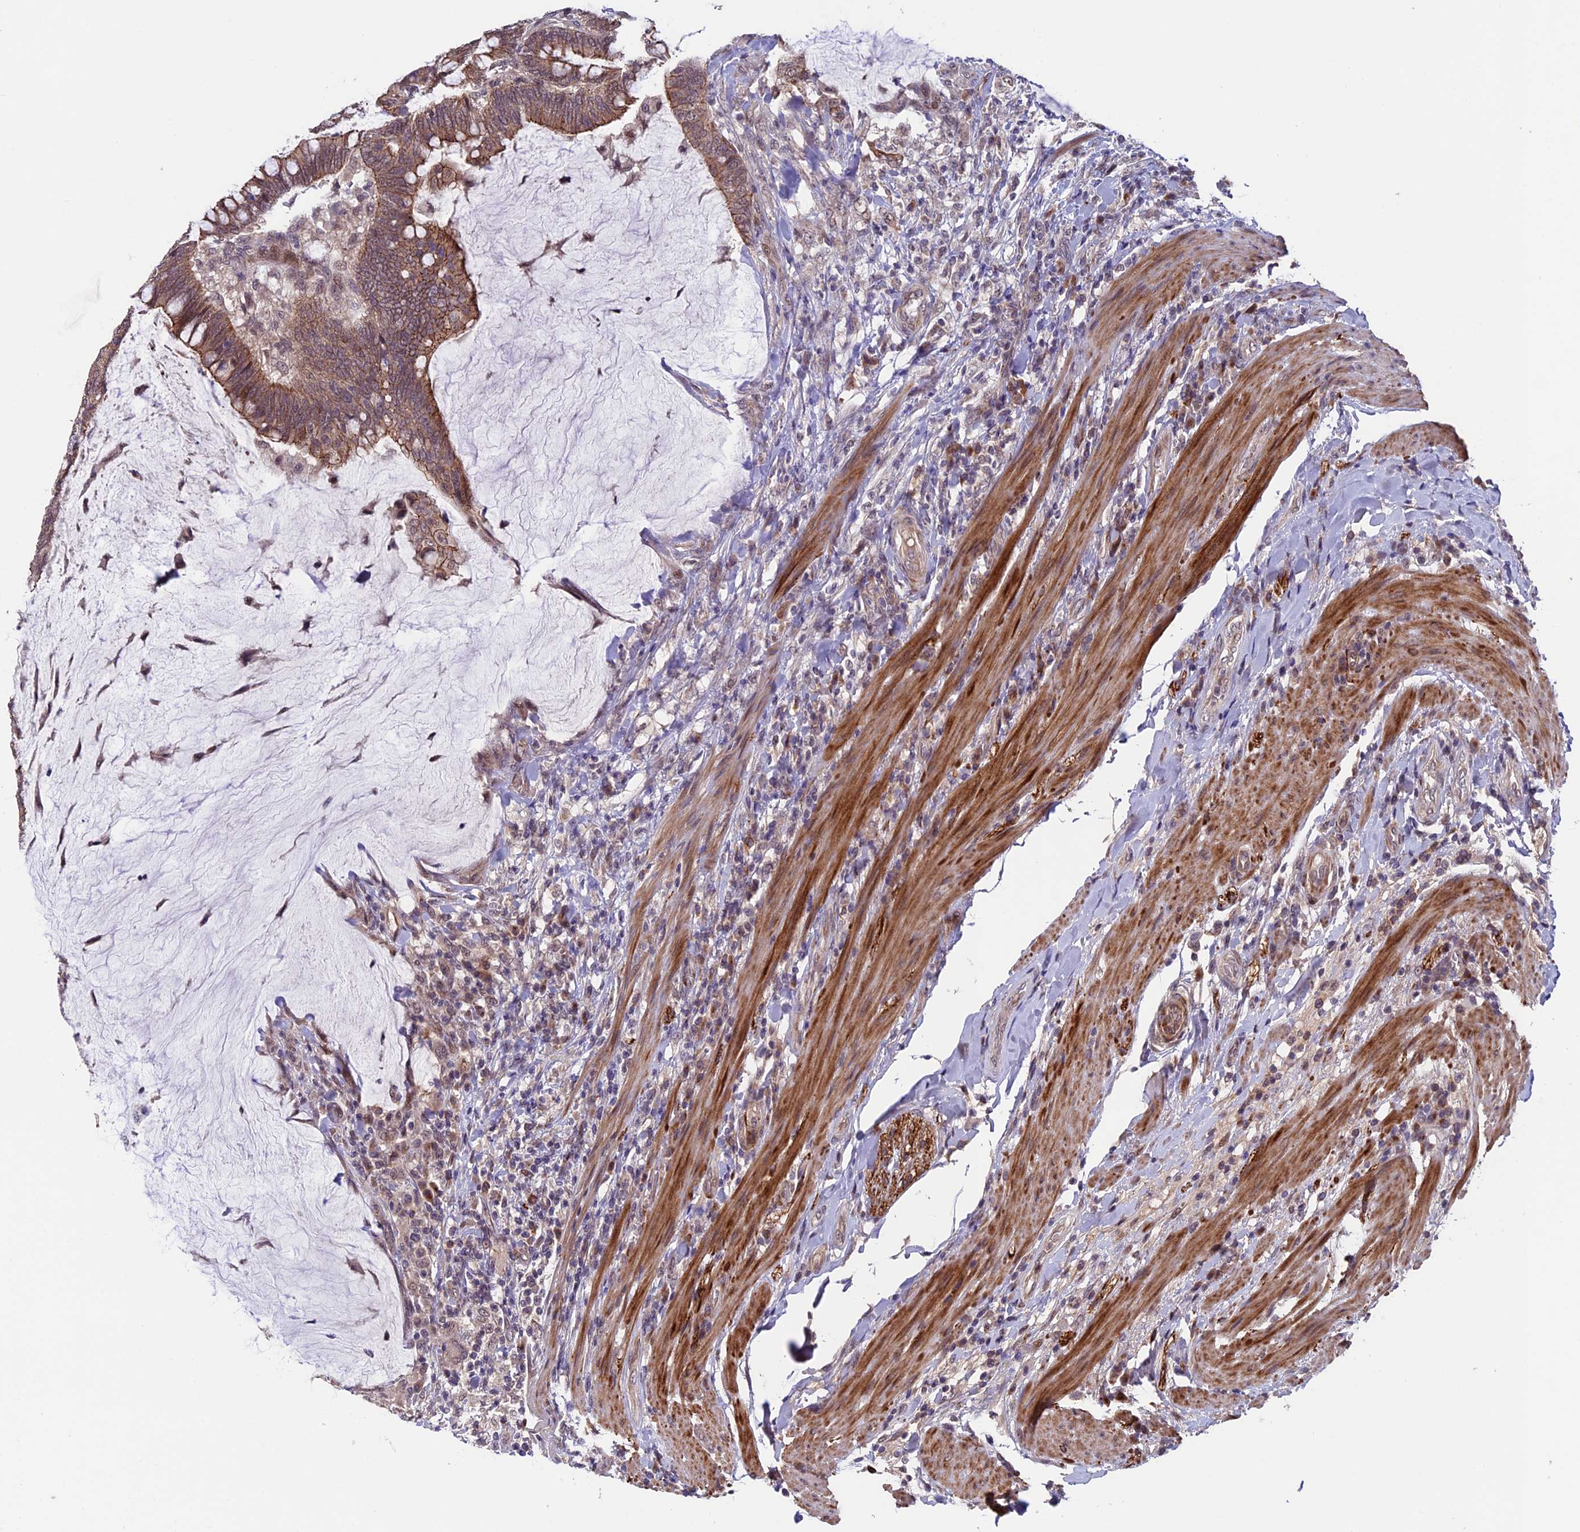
{"staining": {"intensity": "moderate", "quantity": ">75%", "location": "cytoplasmic/membranous"}, "tissue": "colorectal cancer", "cell_type": "Tumor cells", "image_type": "cancer", "snomed": [{"axis": "morphology", "description": "Adenocarcinoma, NOS"}, {"axis": "topography", "description": "Colon"}], "caption": "Immunohistochemistry (DAB) staining of adenocarcinoma (colorectal) demonstrates moderate cytoplasmic/membranous protein expression in approximately >75% of tumor cells. (DAB IHC, brown staining for protein, blue staining for nuclei).", "gene": "SIPA1L3", "patient": {"sex": "female", "age": 66}}